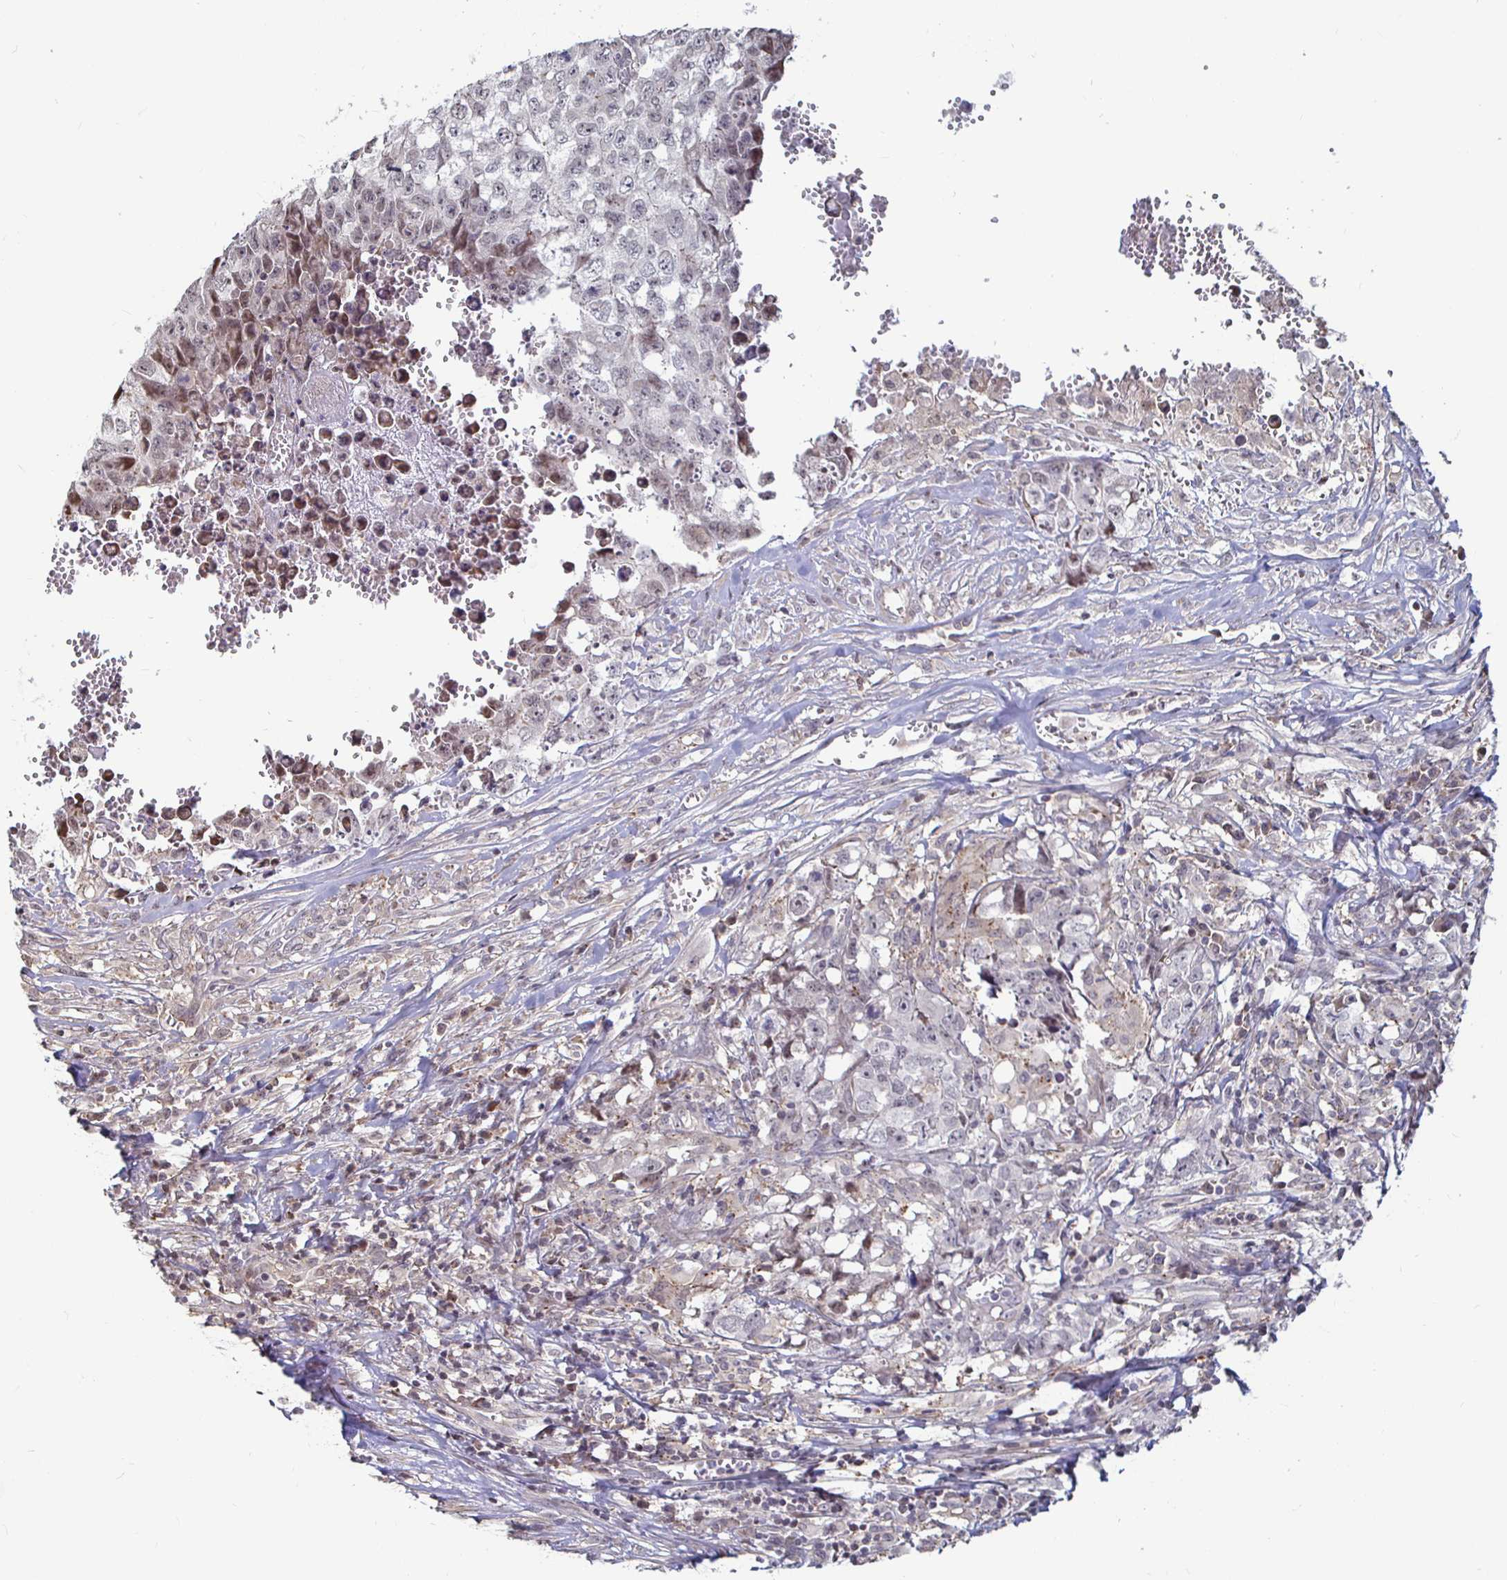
{"staining": {"intensity": "negative", "quantity": "none", "location": "none"}, "tissue": "testis cancer", "cell_type": "Tumor cells", "image_type": "cancer", "snomed": [{"axis": "morphology", "description": "Carcinoma, Embryonal, NOS"}, {"axis": "morphology", "description": "Teratoma, malignant, NOS"}, {"axis": "topography", "description": "Testis"}], "caption": "Immunohistochemistry histopathology image of neoplastic tissue: human teratoma (malignant) (testis) stained with DAB exhibits no significant protein positivity in tumor cells. The staining is performed using DAB (3,3'-diaminobenzidine) brown chromogen with nuclei counter-stained in using hematoxylin.", "gene": "CAPN11", "patient": {"sex": "male", "age": 24}}